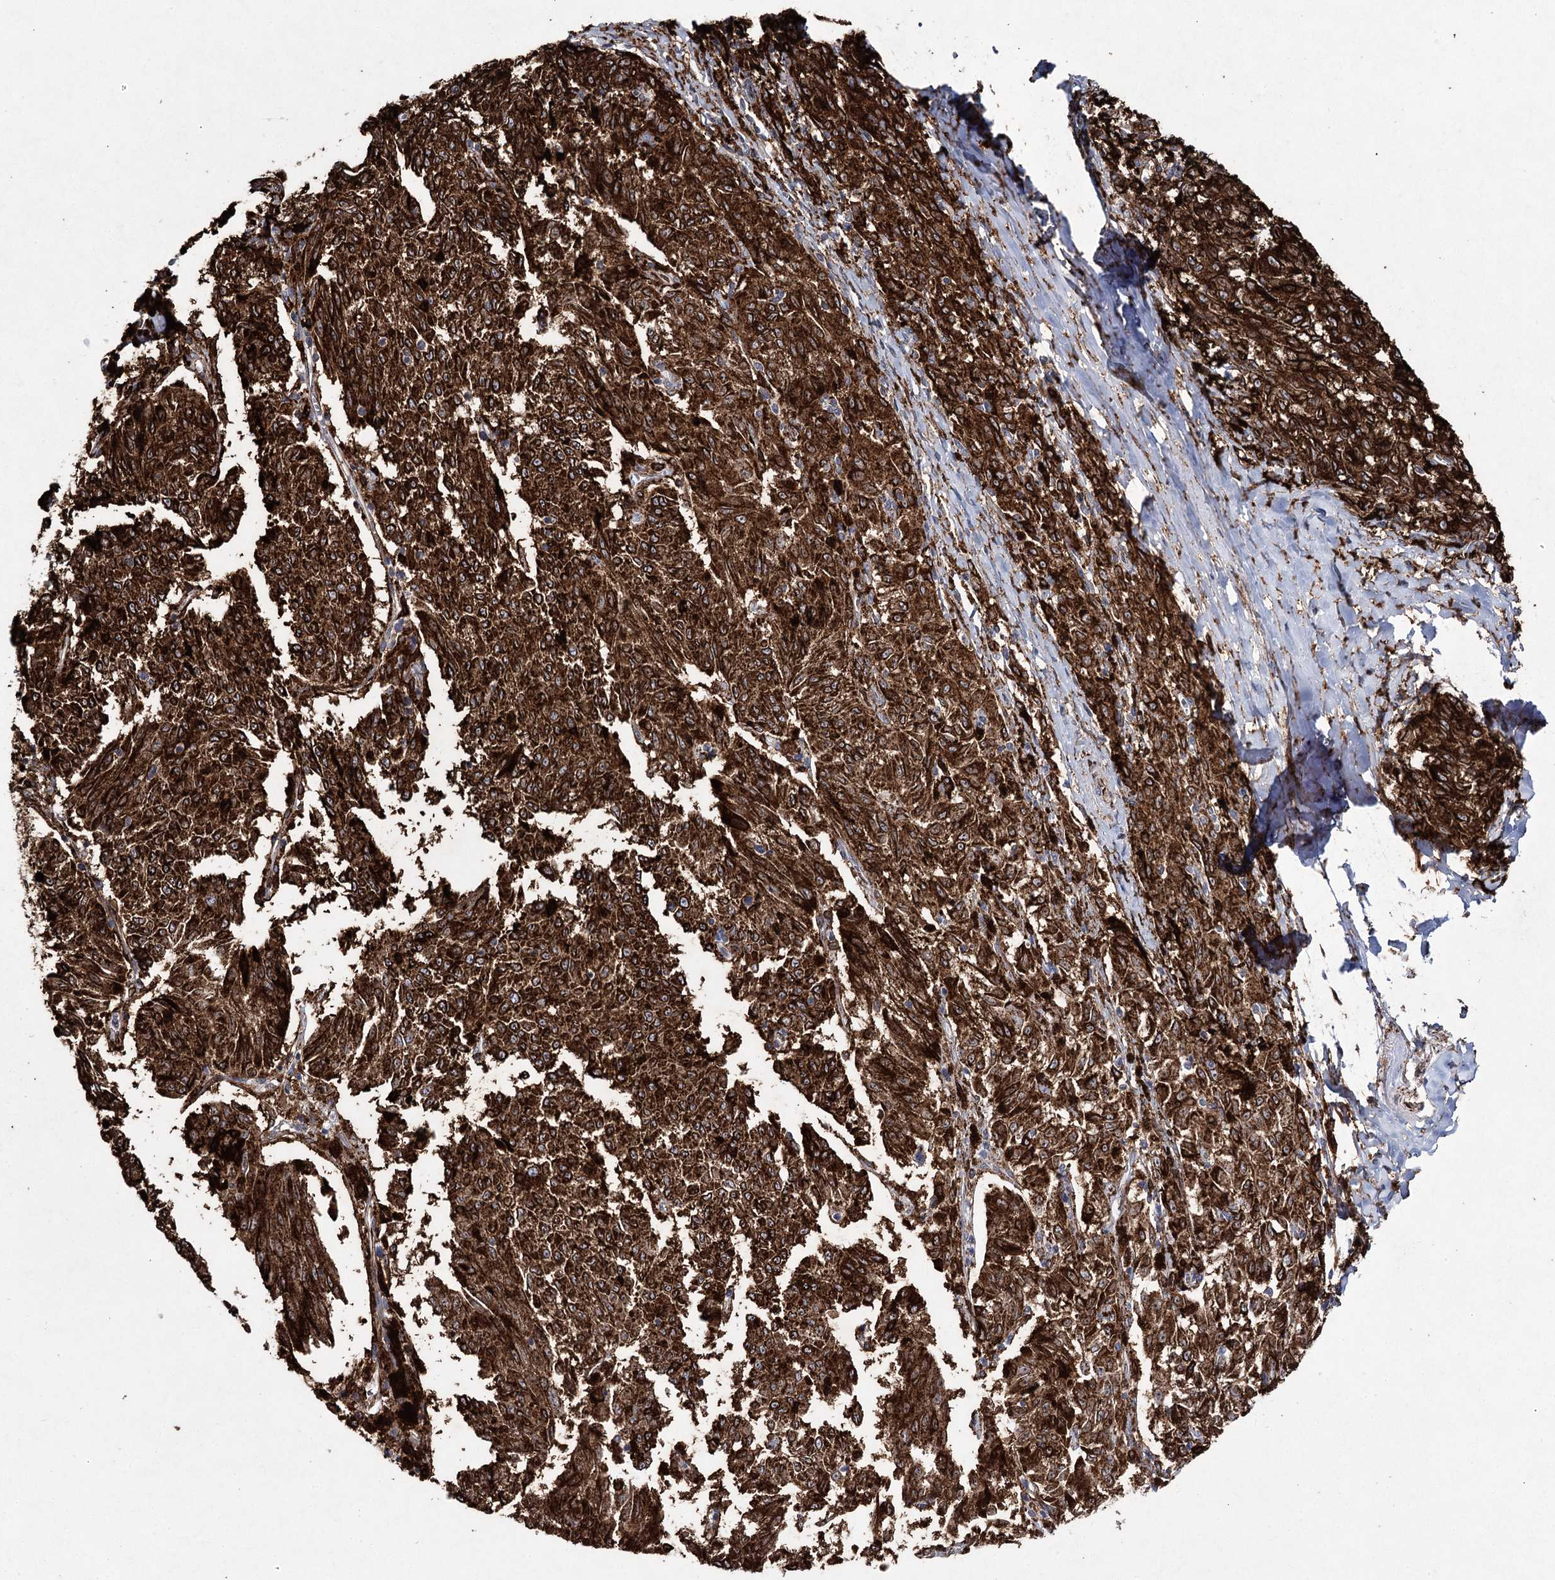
{"staining": {"intensity": "strong", "quantity": ">75%", "location": "cytoplasmic/membranous"}, "tissue": "melanoma", "cell_type": "Tumor cells", "image_type": "cancer", "snomed": [{"axis": "morphology", "description": "Malignant melanoma, NOS"}, {"axis": "topography", "description": "Skin"}], "caption": "This image exhibits IHC staining of human malignant melanoma, with high strong cytoplasmic/membranous positivity in about >75% of tumor cells.", "gene": "DCUN1D4", "patient": {"sex": "female", "age": 72}}